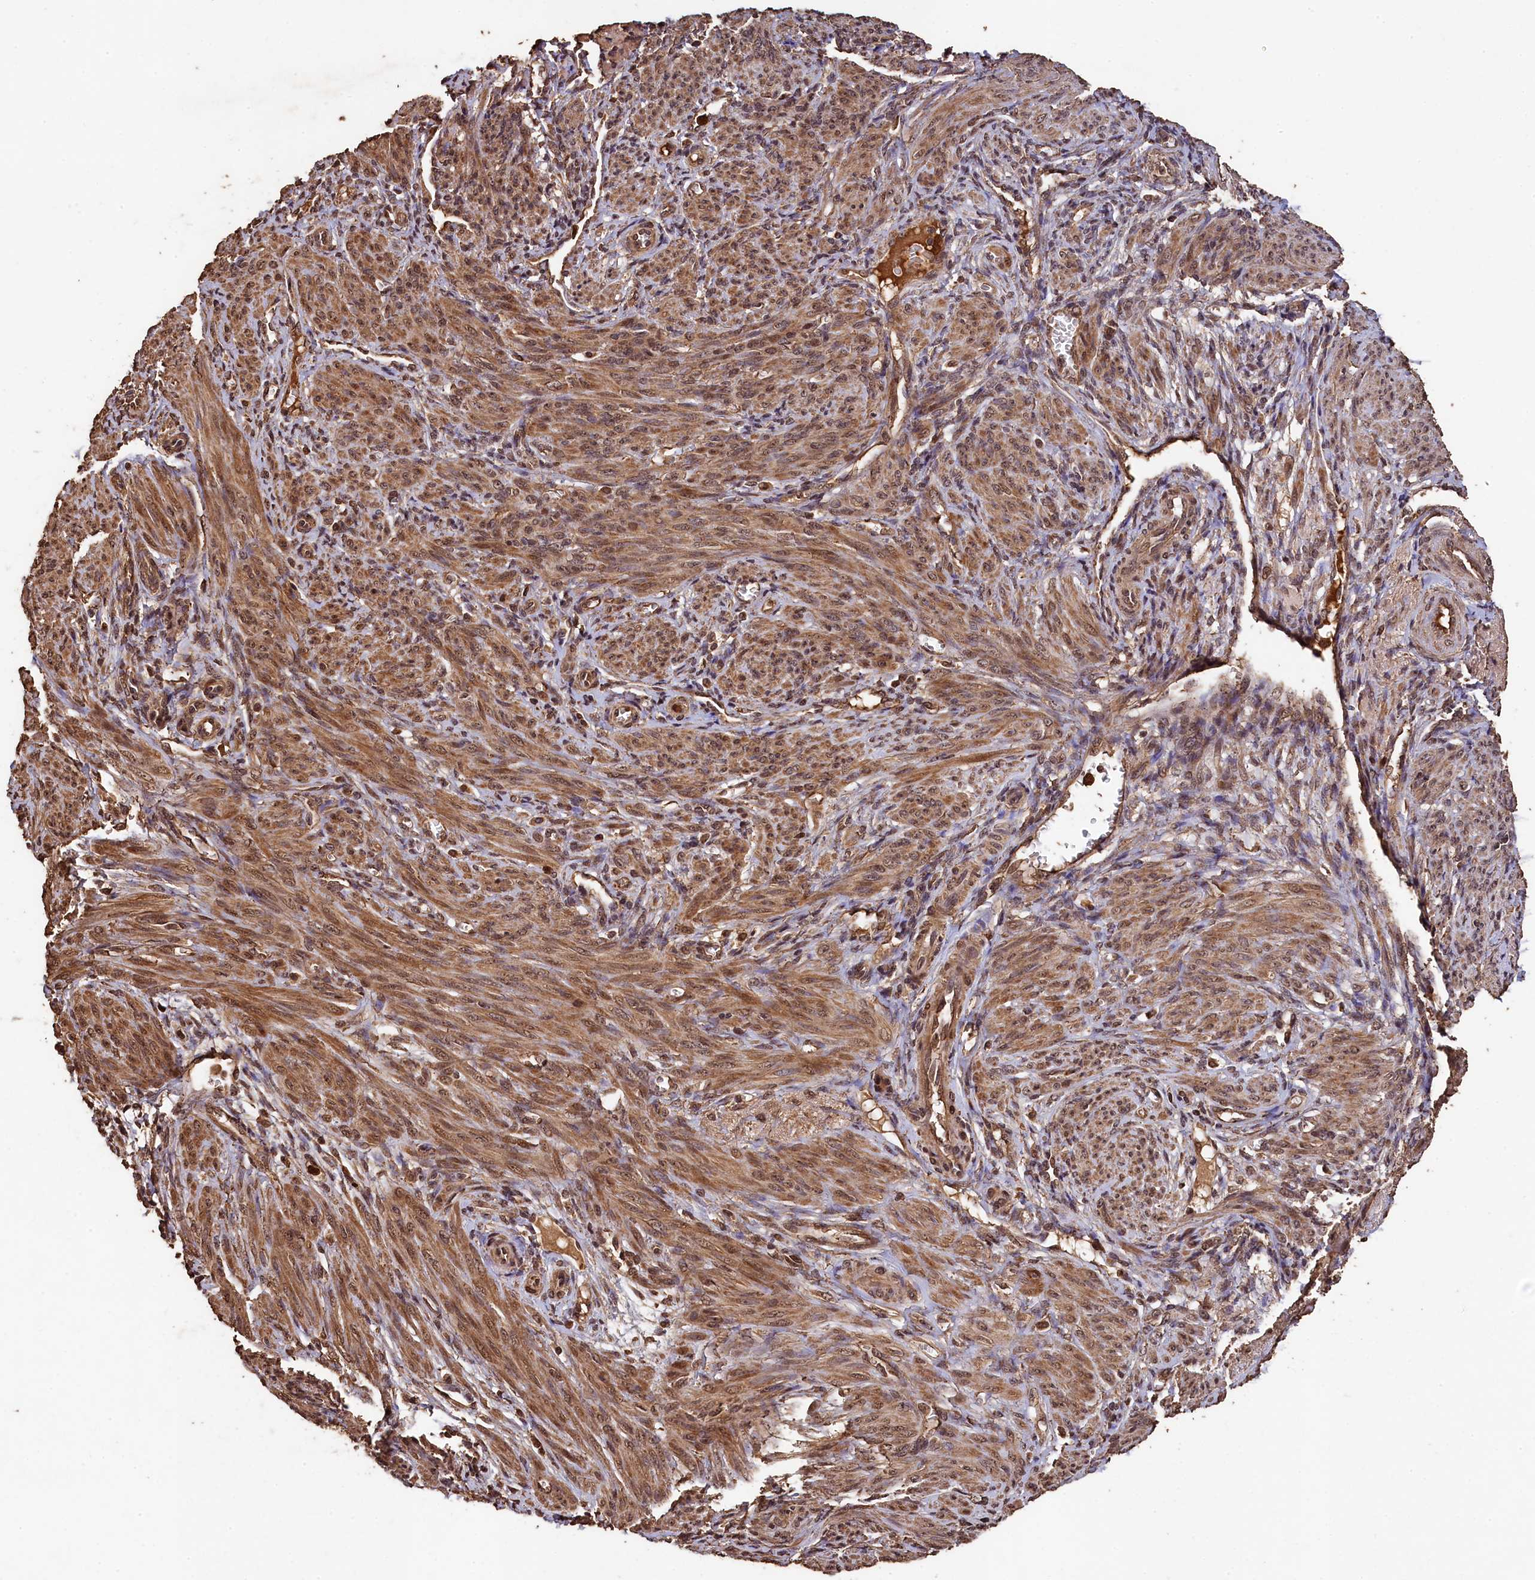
{"staining": {"intensity": "moderate", "quantity": ">75%", "location": "cytoplasmic/membranous,nuclear"}, "tissue": "smooth muscle", "cell_type": "Smooth muscle cells", "image_type": "normal", "snomed": [{"axis": "morphology", "description": "Normal tissue, NOS"}, {"axis": "topography", "description": "Smooth muscle"}], "caption": "A high-resolution histopathology image shows immunohistochemistry (IHC) staining of benign smooth muscle, which shows moderate cytoplasmic/membranous,nuclear staining in about >75% of smooth muscle cells.", "gene": "CEP57L1", "patient": {"sex": "female", "age": 39}}